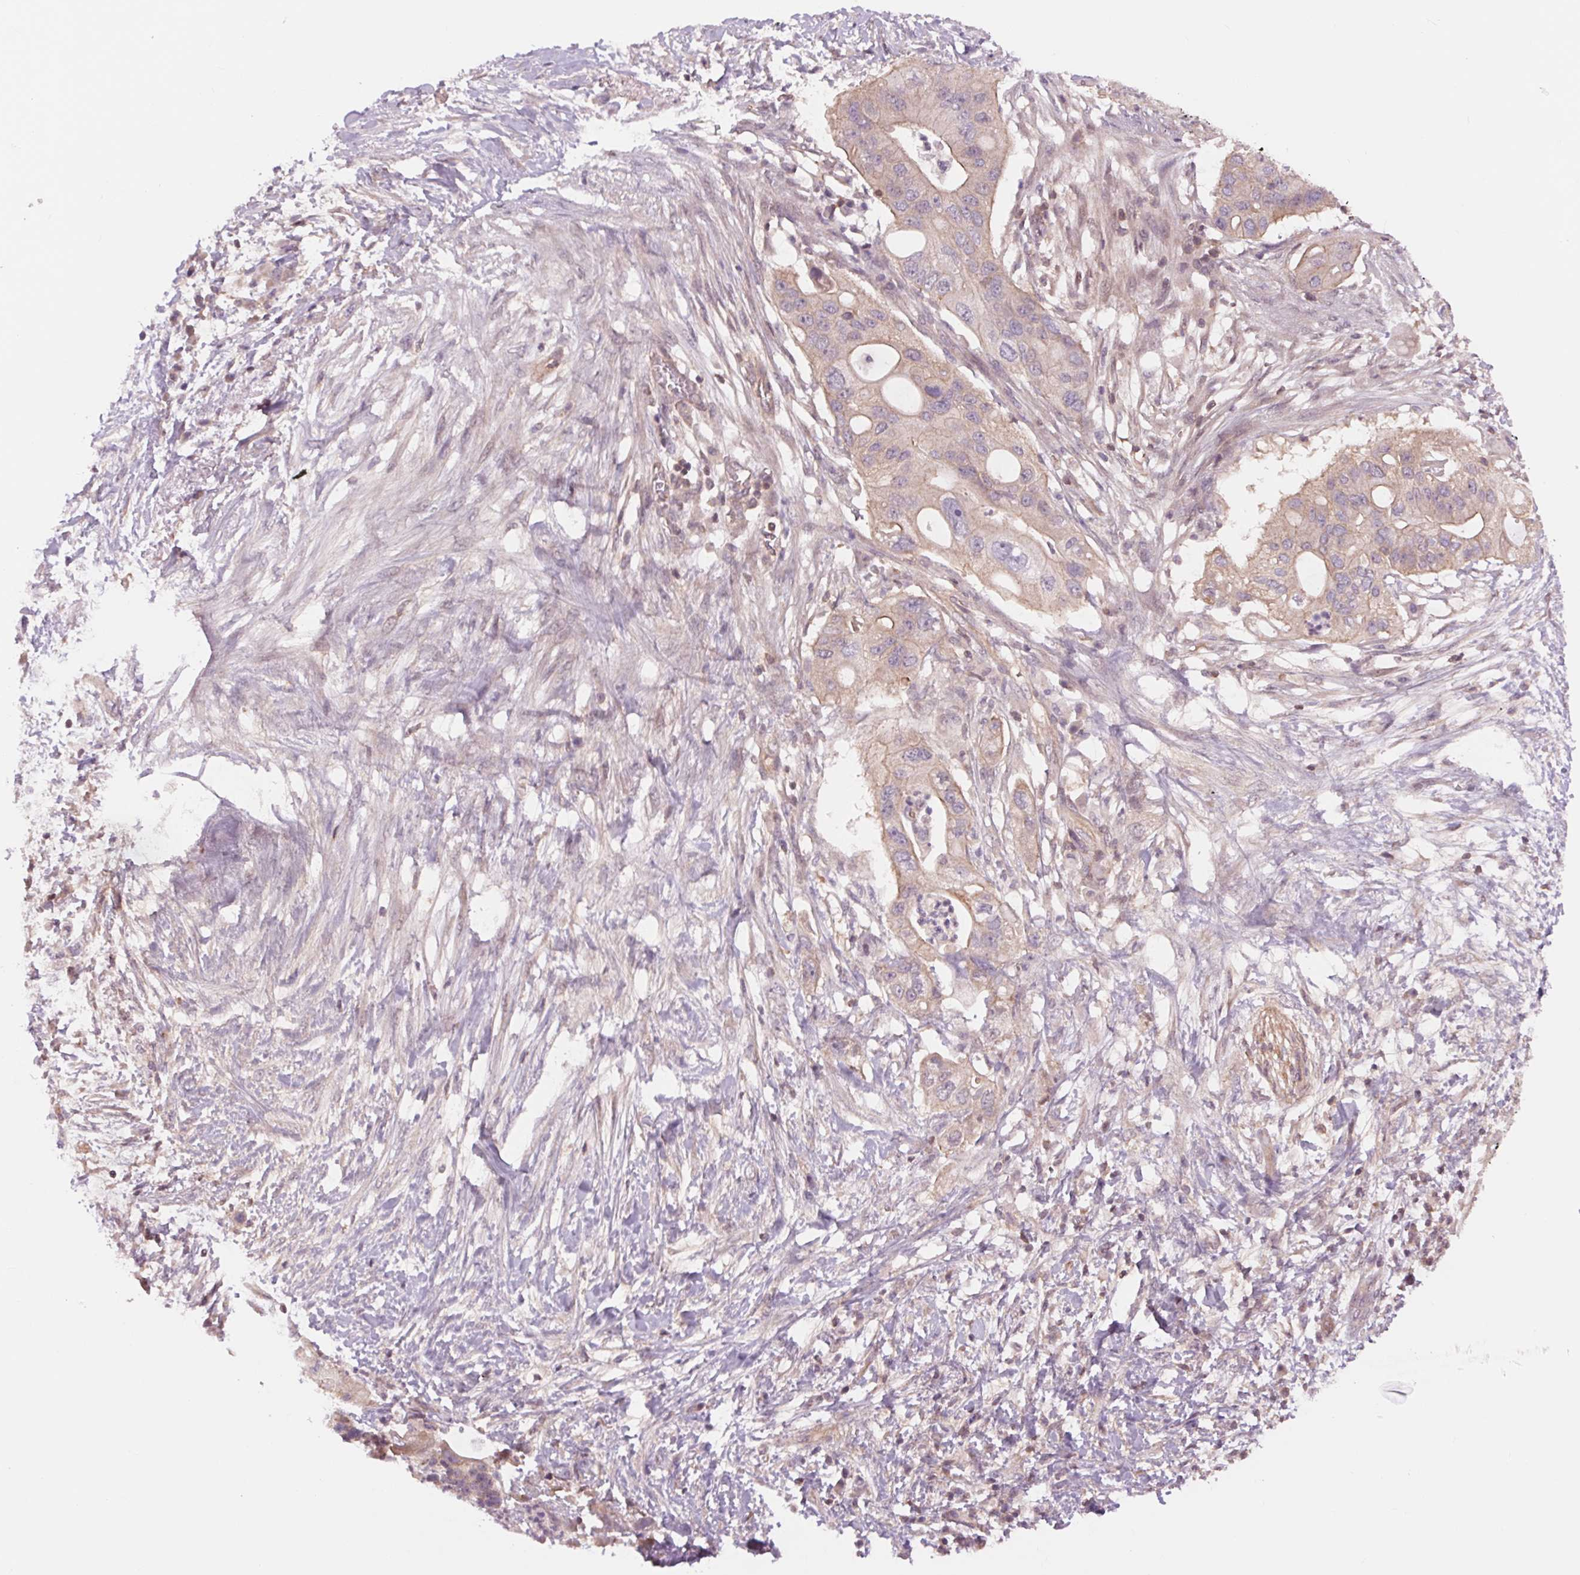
{"staining": {"intensity": "weak", "quantity": "25%-75%", "location": "cytoplasmic/membranous"}, "tissue": "pancreatic cancer", "cell_type": "Tumor cells", "image_type": "cancer", "snomed": [{"axis": "morphology", "description": "Adenocarcinoma, NOS"}, {"axis": "topography", "description": "Pancreas"}], "caption": "Pancreatic adenocarcinoma stained with immunohistochemistry (IHC) exhibits weak cytoplasmic/membranous positivity in about 25%-75% of tumor cells. (brown staining indicates protein expression, while blue staining denotes nuclei).", "gene": "SH3RF2", "patient": {"sex": "female", "age": 72}}